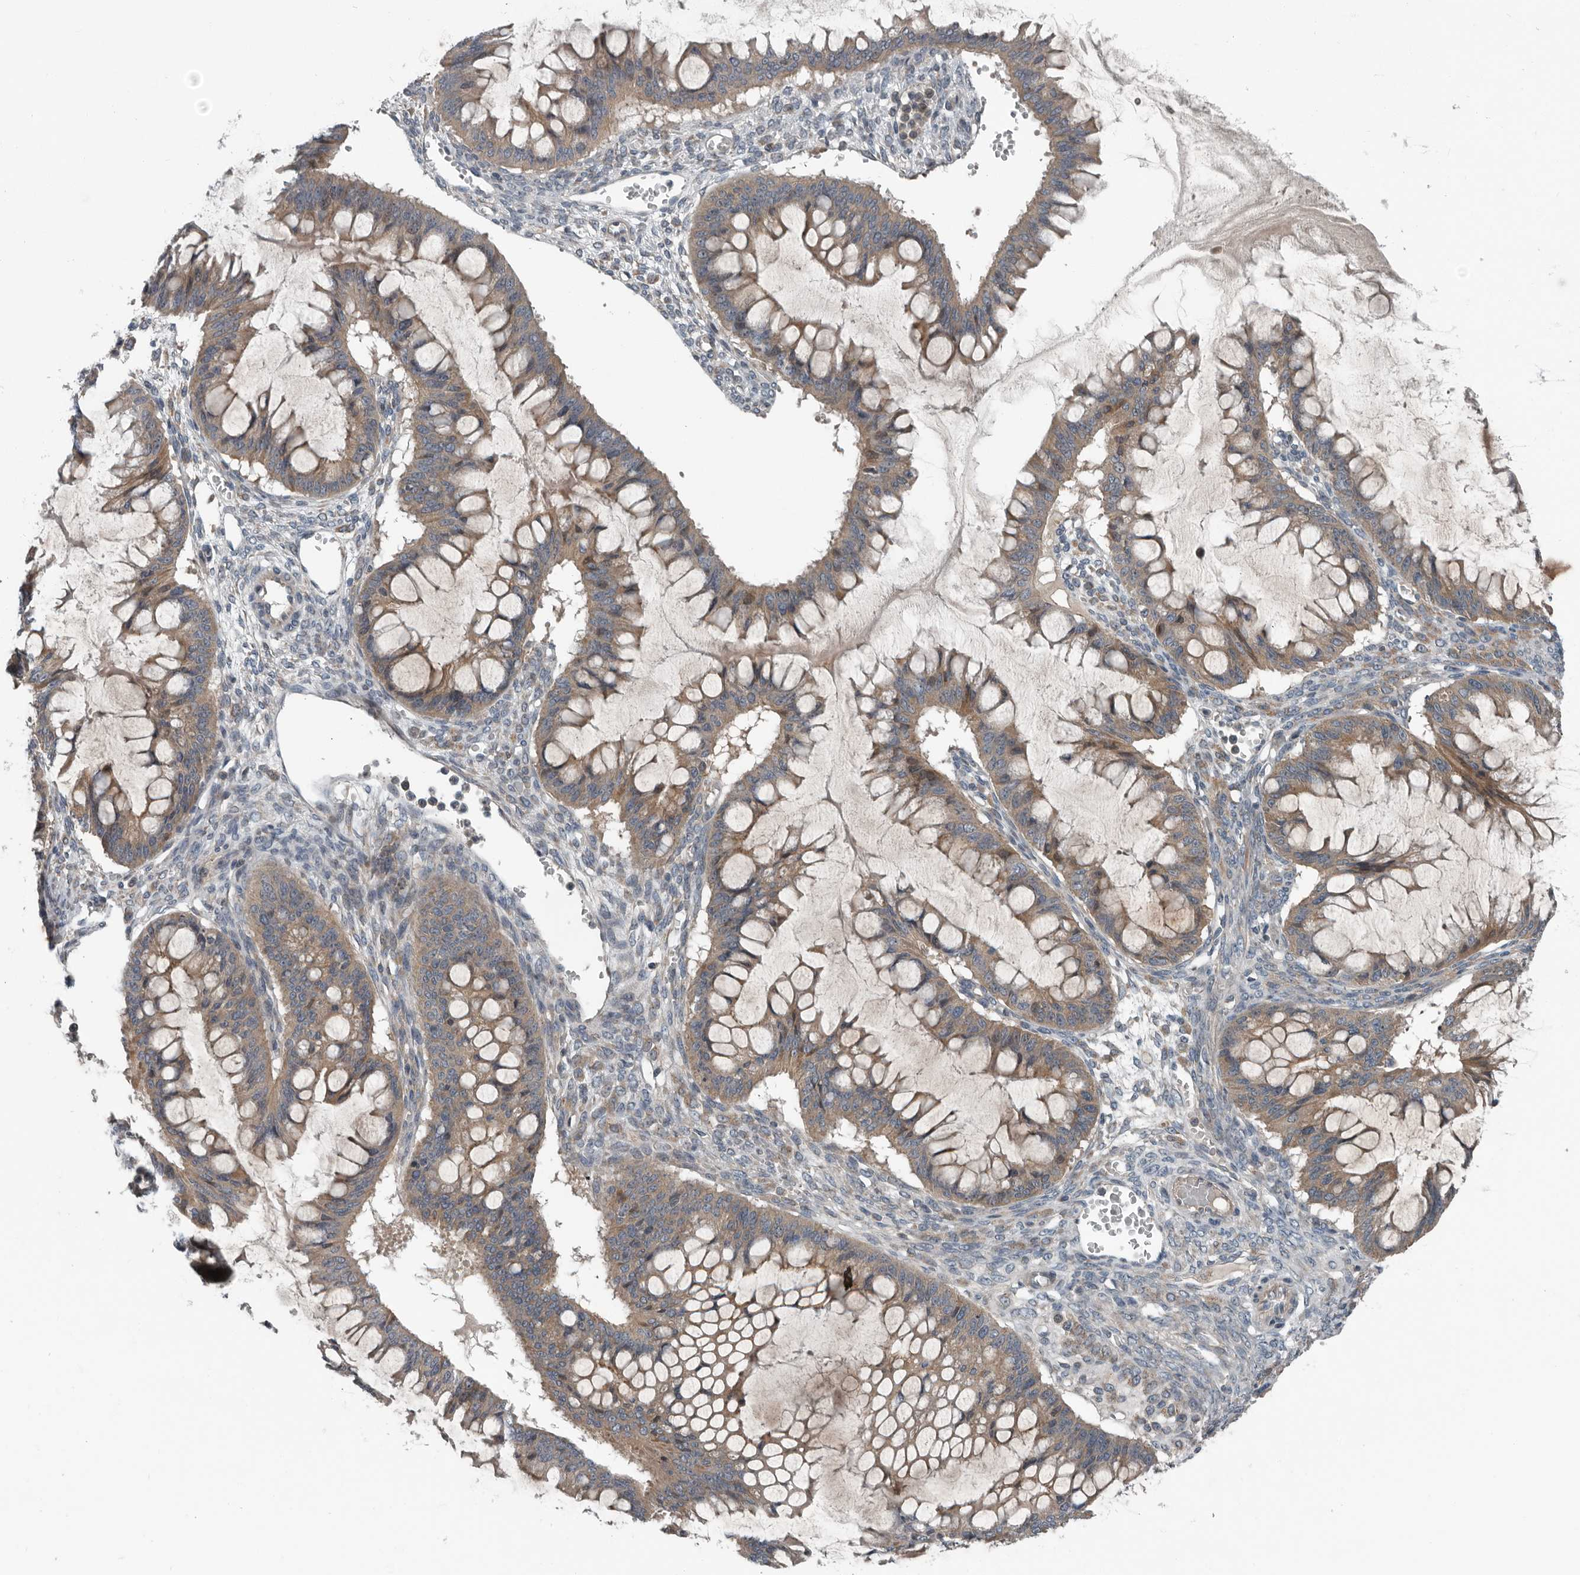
{"staining": {"intensity": "moderate", "quantity": ">75%", "location": "cytoplasmic/membranous"}, "tissue": "ovarian cancer", "cell_type": "Tumor cells", "image_type": "cancer", "snomed": [{"axis": "morphology", "description": "Cystadenocarcinoma, mucinous, NOS"}, {"axis": "topography", "description": "Ovary"}], "caption": "Approximately >75% of tumor cells in mucinous cystadenocarcinoma (ovarian) demonstrate moderate cytoplasmic/membranous protein expression as visualized by brown immunohistochemical staining.", "gene": "TMEM199", "patient": {"sex": "female", "age": 73}}